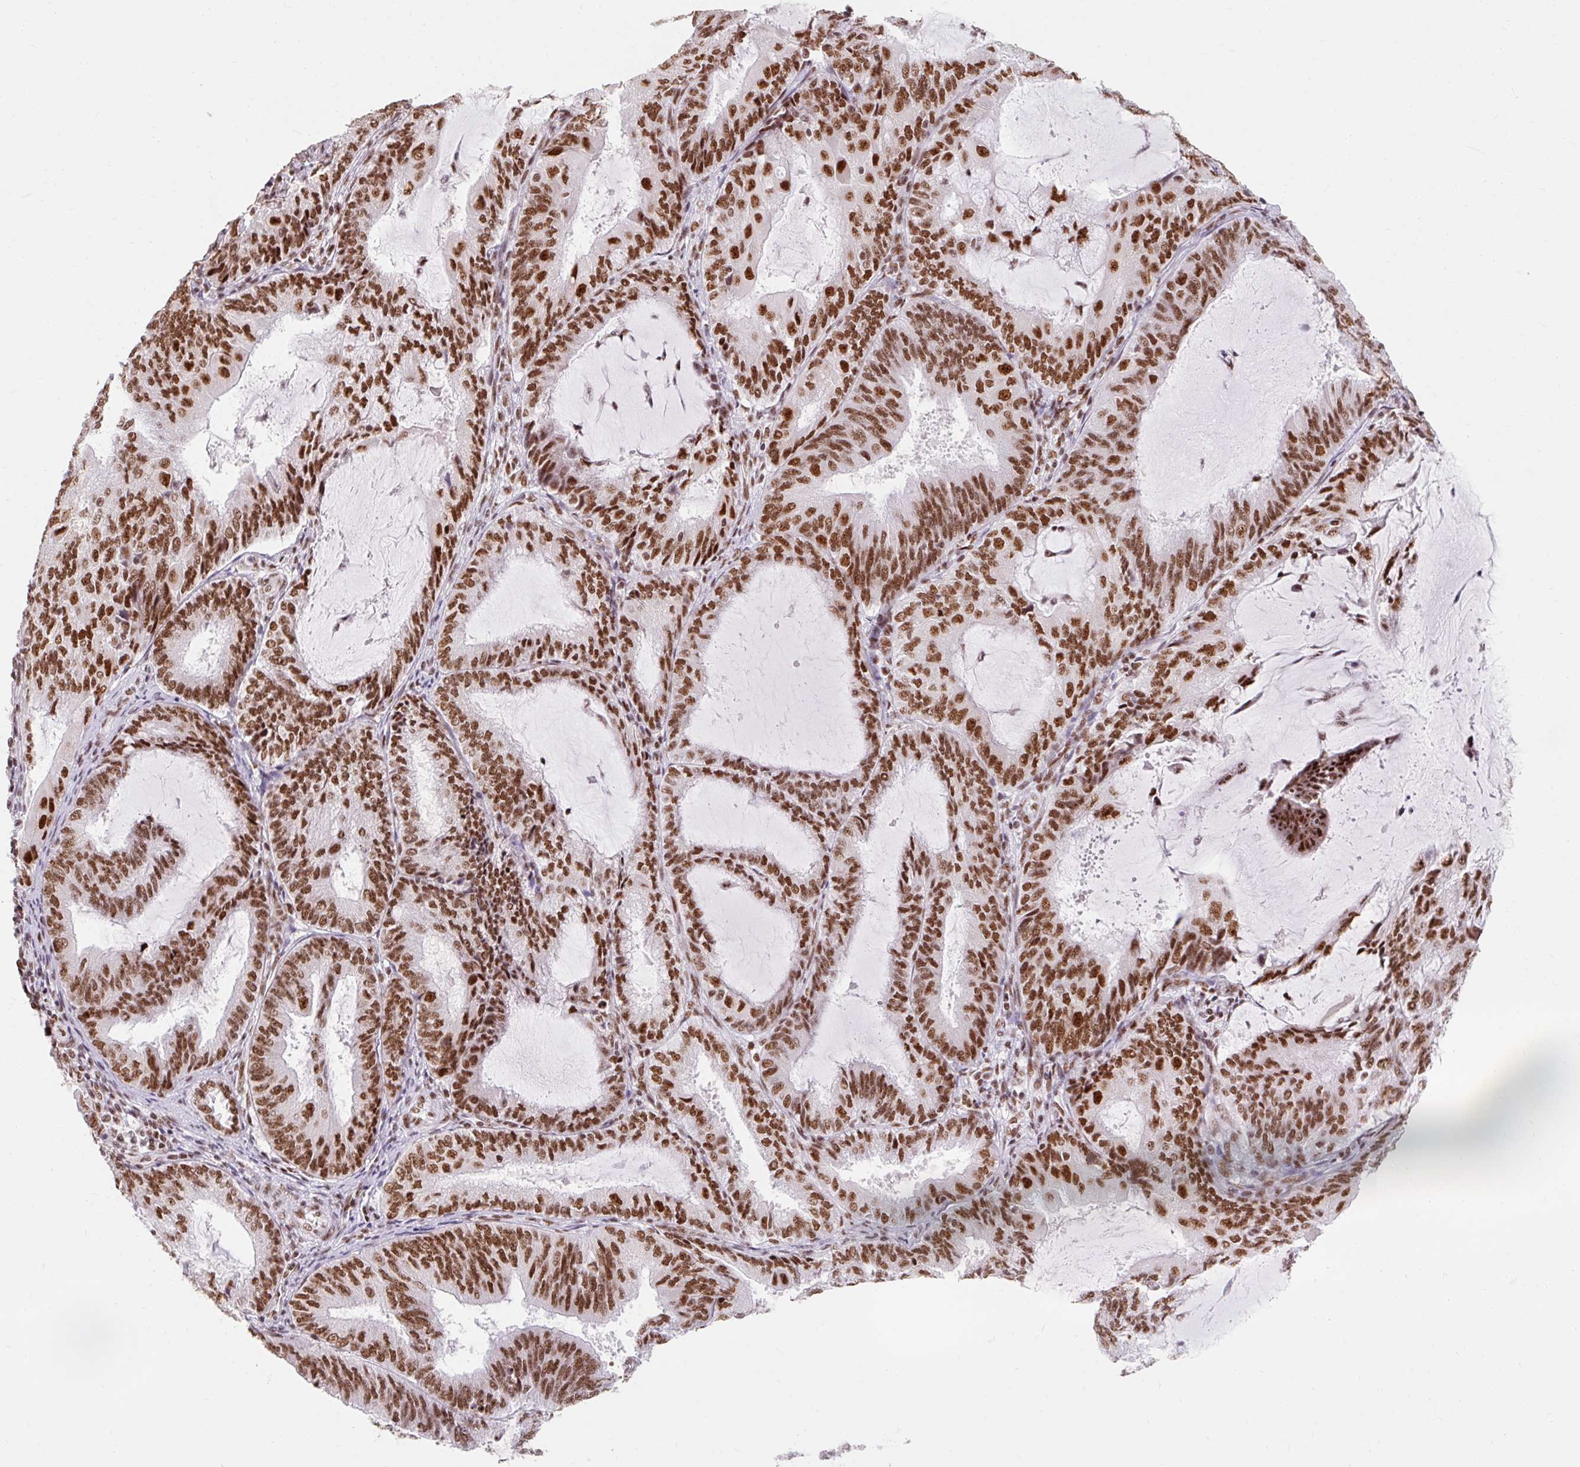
{"staining": {"intensity": "strong", "quantity": ">75%", "location": "nuclear"}, "tissue": "endometrial cancer", "cell_type": "Tumor cells", "image_type": "cancer", "snomed": [{"axis": "morphology", "description": "Adenocarcinoma, NOS"}, {"axis": "topography", "description": "Endometrium"}], "caption": "Immunohistochemistry (DAB (3,3'-diaminobenzidine)) staining of human endometrial adenocarcinoma reveals strong nuclear protein expression in about >75% of tumor cells. The staining was performed using DAB, with brown indicating positive protein expression. Nuclei are stained blue with hematoxylin.", "gene": "SRSF10", "patient": {"sex": "female", "age": 81}}